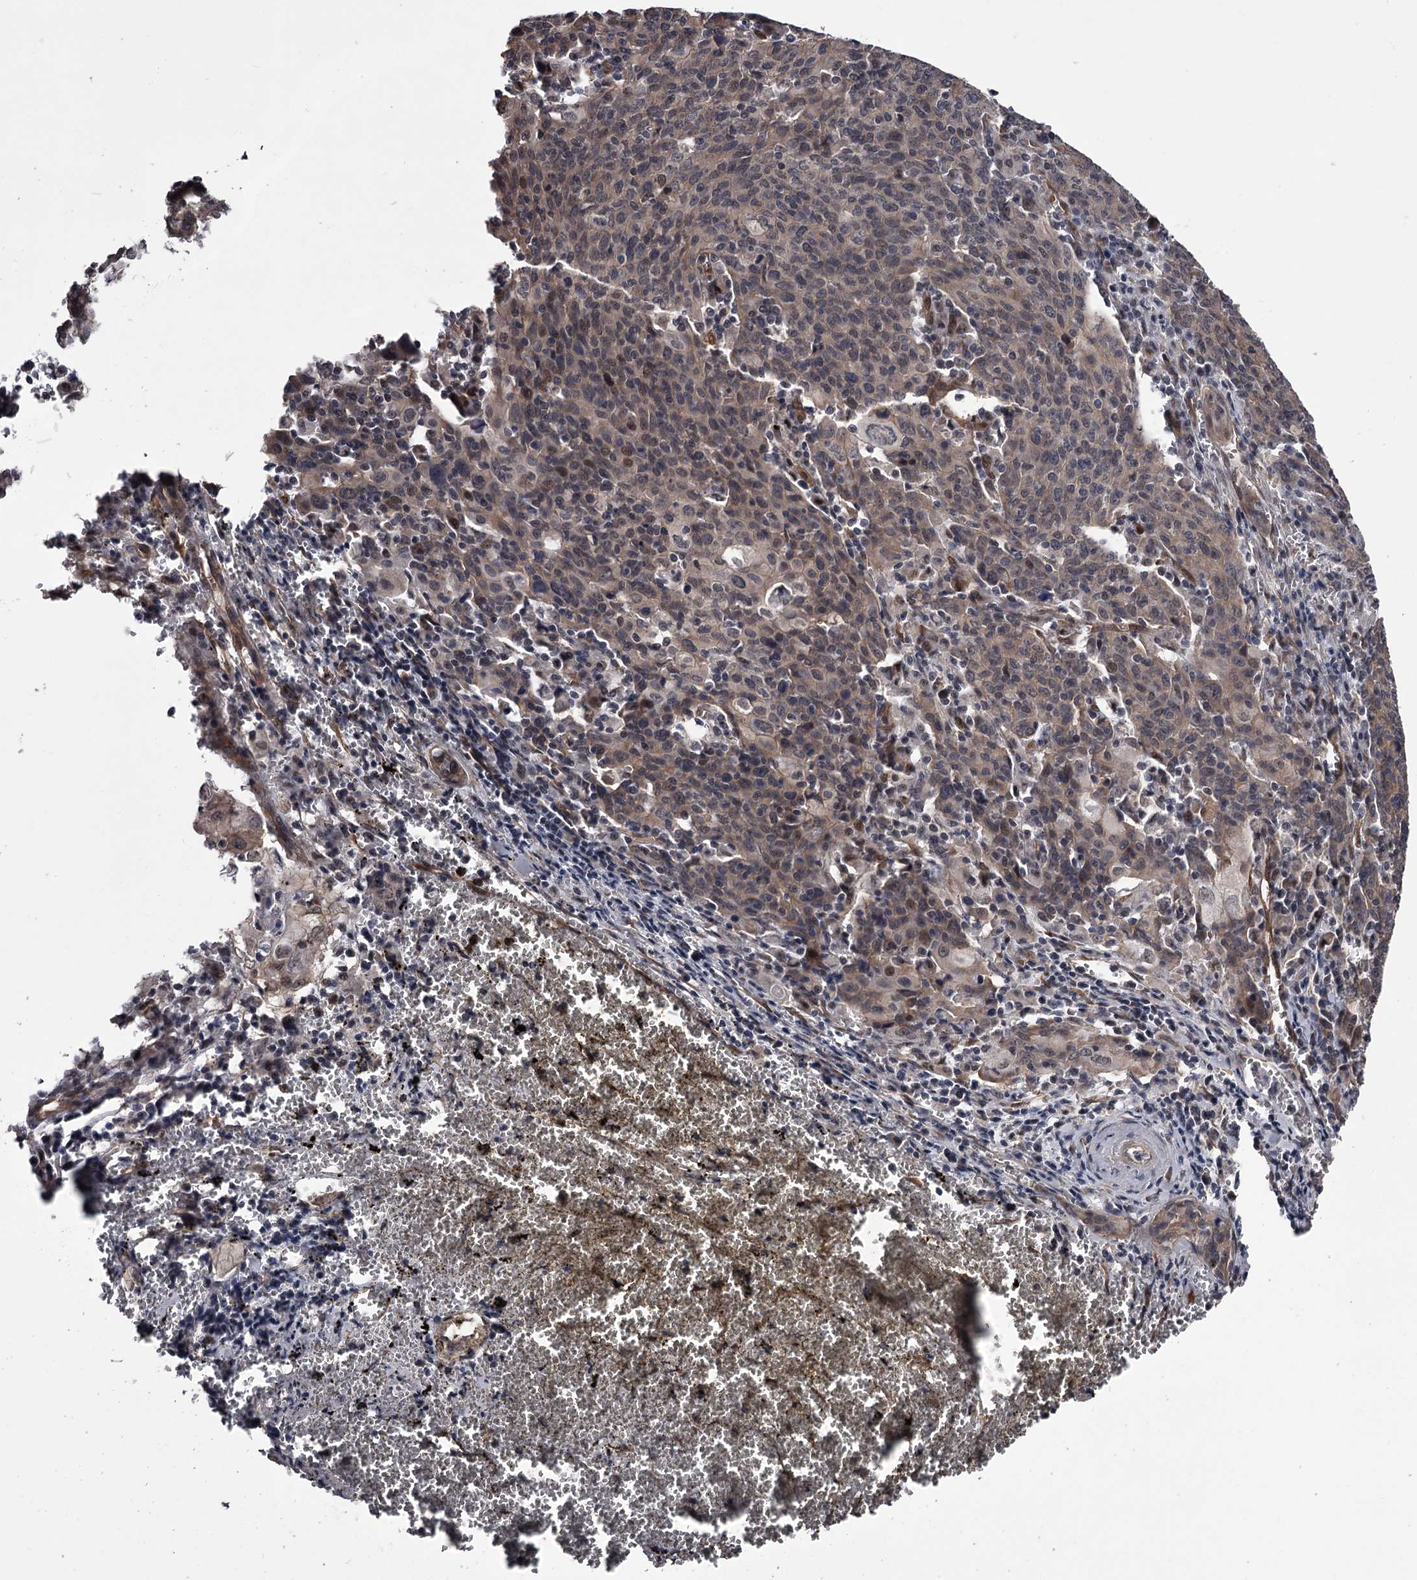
{"staining": {"intensity": "weak", "quantity": ">75%", "location": "cytoplasmic/membranous,nuclear"}, "tissue": "cervical cancer", "cell_type": "Tumor cells", "image_type": "cancer", "snomed": [{"axis": "morphology", "description": "Squamous cell carcinoma, NOS"}, {"axis": "topography", "description": "Cervix"}], "caption": "Immunohistochemistry (IHC) of cervical cancer demonstrates low levels of weak cytoplasmic/membranous and nuclear expression in approximately >75% of tumor cells. (DAB (3,3'-diaminobenzidine) IHC with brightfield microscopy, high magnification).", "gene": "CDC42EP2", "patient": {"sex": "female", "age": 67}}